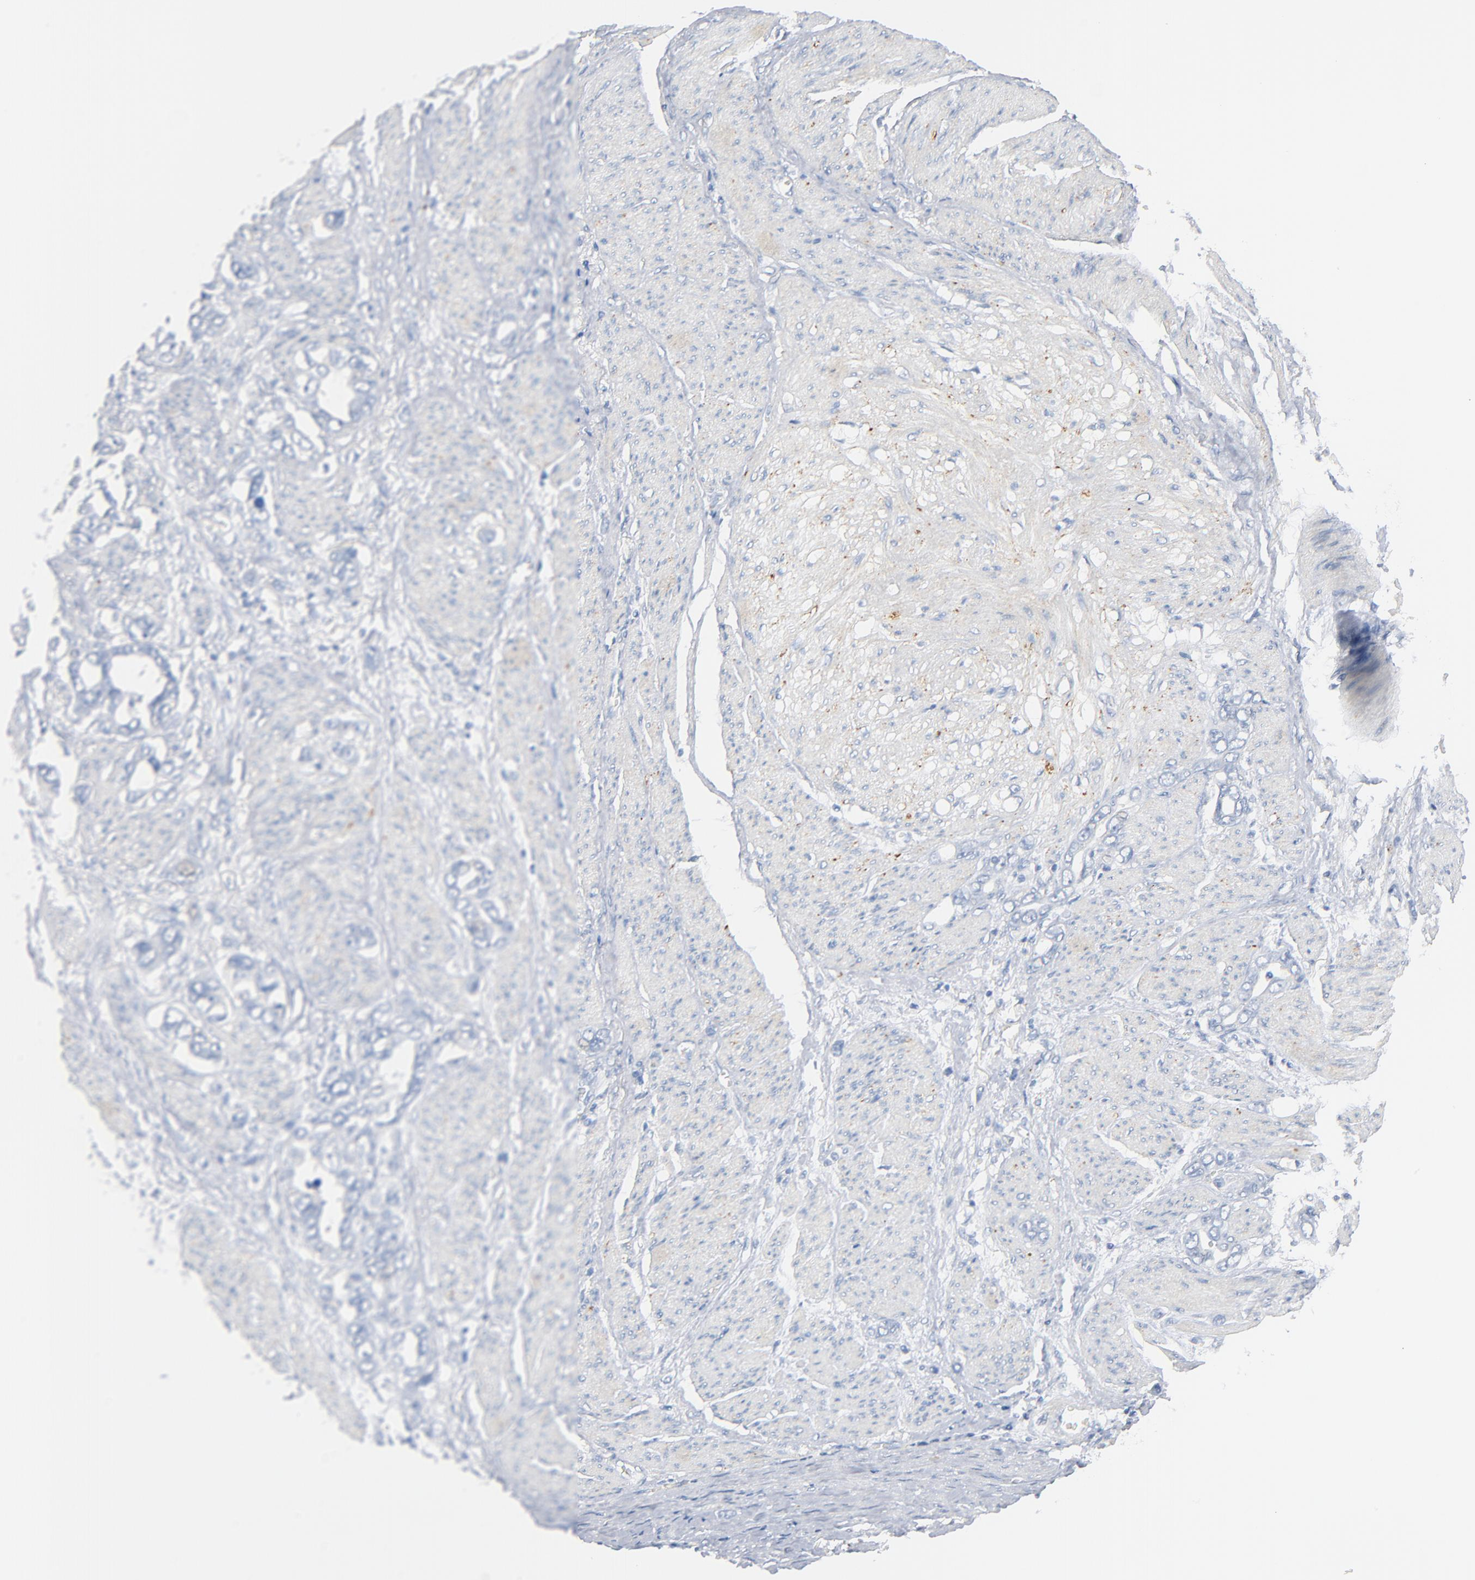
{"staining": {"intensity": "negative", "quantity": "none", "location": "none"}, "tissue": "stomach cancer", "cell_type": "Tumor cells", "image_type": "cancer", "snomed": [{"axis": "morphology", "description": "Adenocarcinoma, NOS"}, {"axis": "topography", "description": "Stomach"}], "caption": "Tumor cells show no significant protein staining in stomach adenocarcinoma.", "gene": "IFT43", "patient": {"sex": "male", "age": 78}}